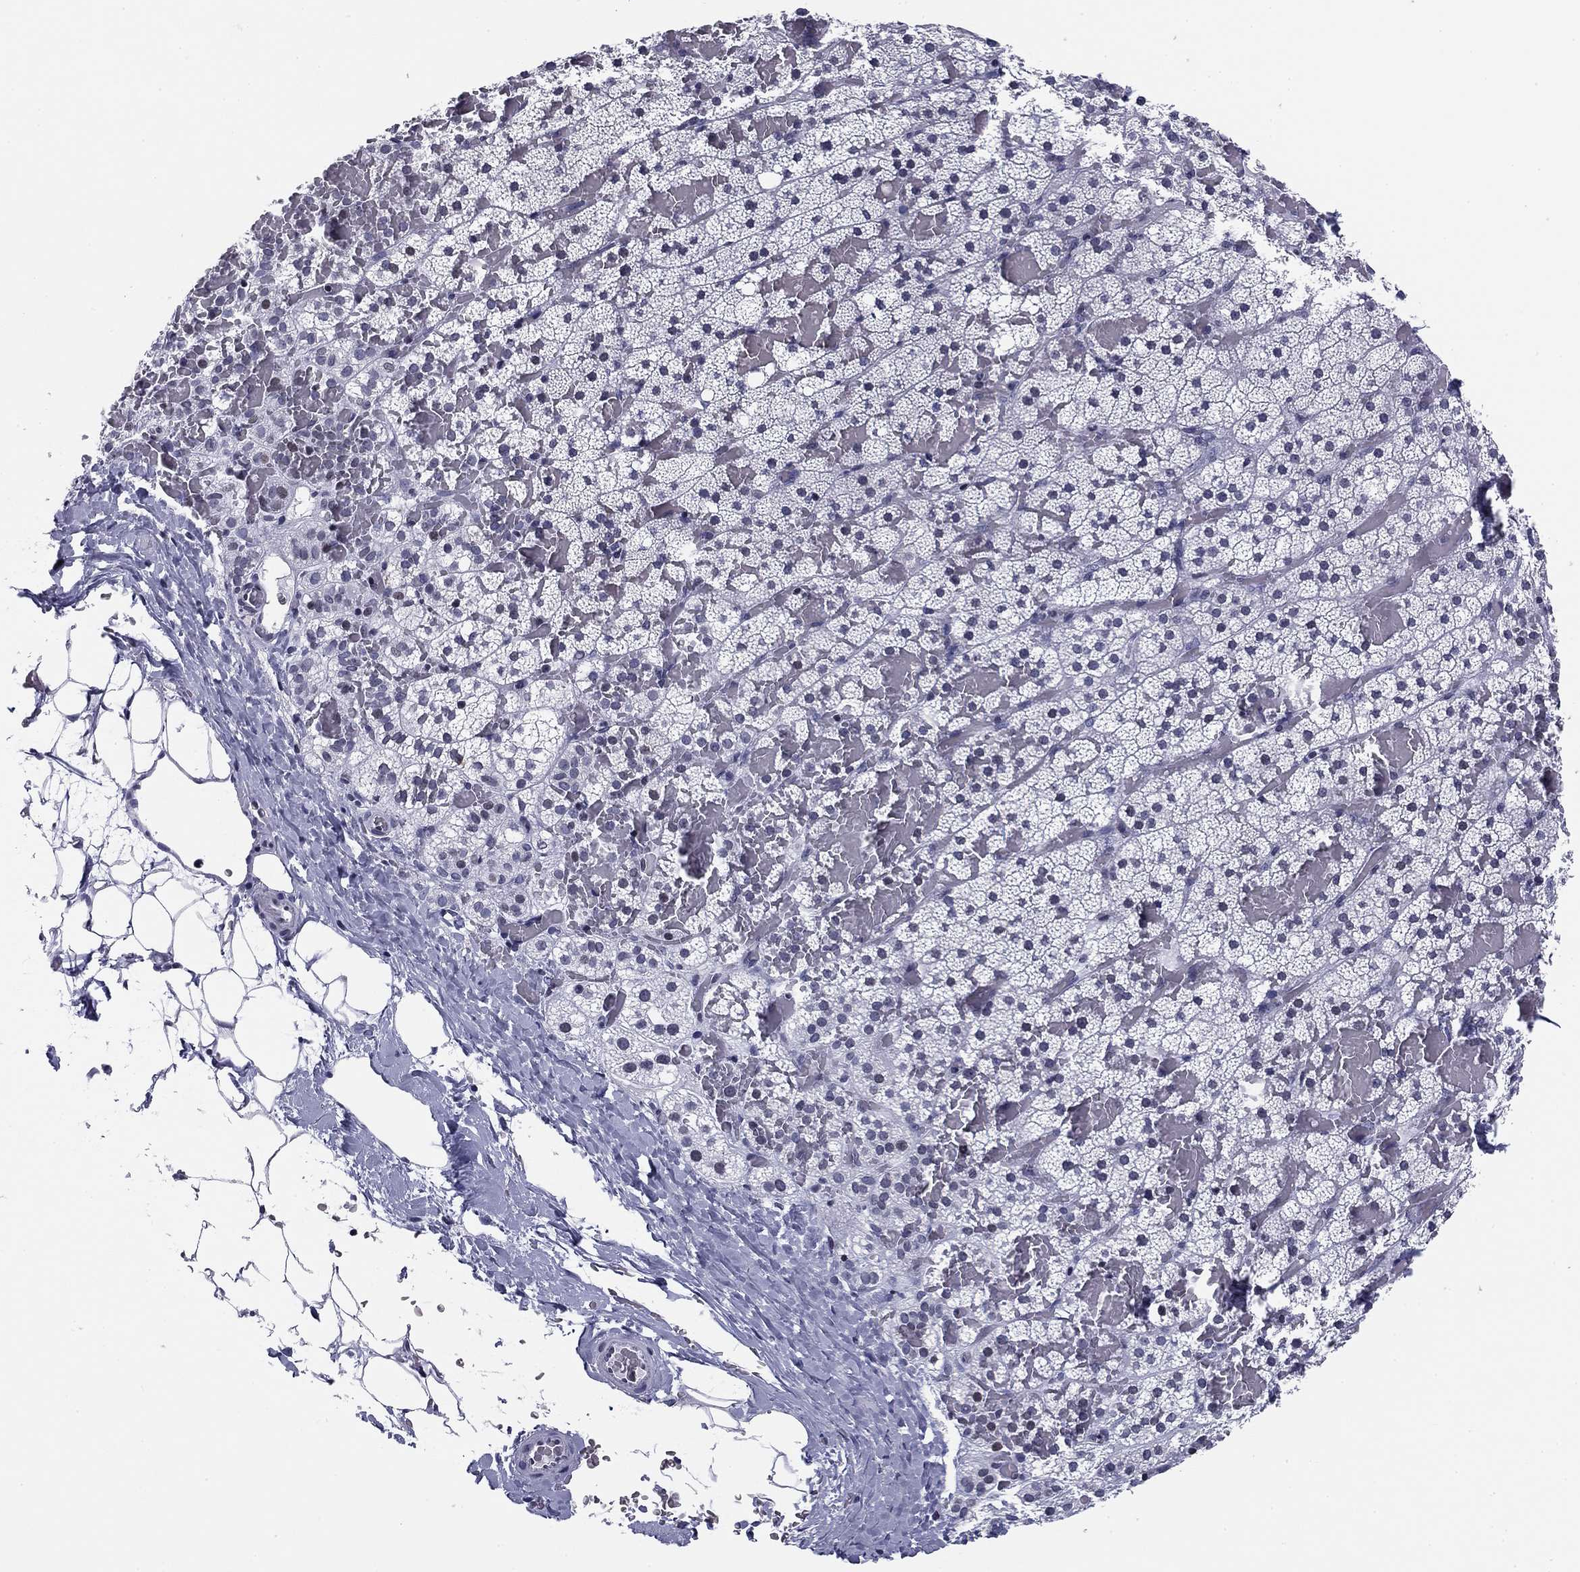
{"staining": {"intensity": "negative", "quantity": "none", "location": "none"}, "tissue": "adrenal gland", "cell_type": "Glandular cells", "image_type": "normal", "snomed": [{"axis": "morphology", "description": "Normal tissue, NOS"}, {"axis": "topography", "description": "Adrenal gland"}], "caption": "A high-resolution photomicrograph shows IHC staining of unremarkable adrenal gland, which exhibits no significant positivity in glandular cells. (Stains: DAB (3,3'-diaminobenzidine) IHC with hematoxylin counter stain, Microscopy: brightfield microscopy at high magnification).", "gene": "CCDC144A", "patient": {"sex": "male", "age": 53}}